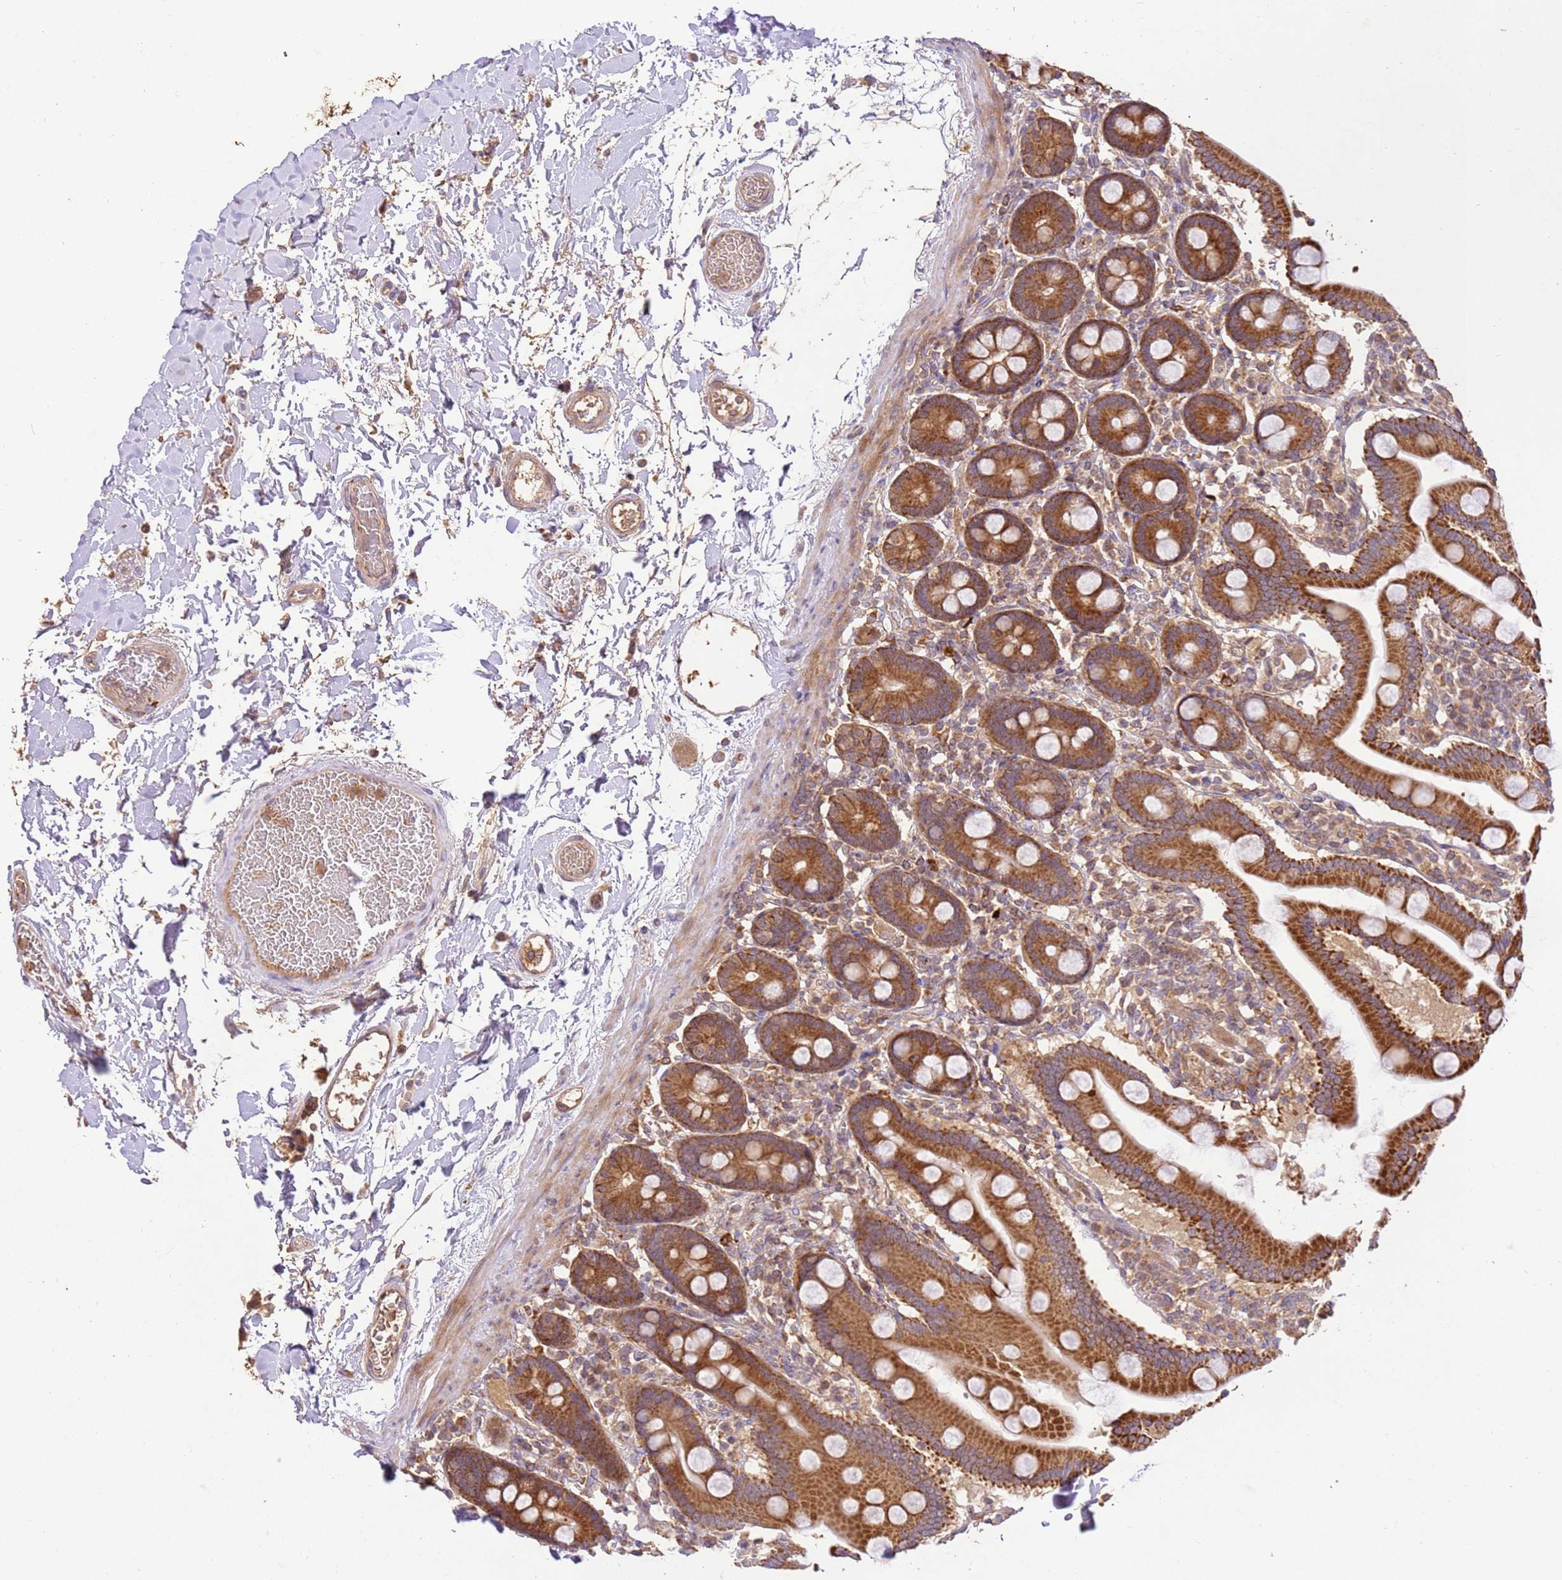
{"staining": {"intensity": "strong", "quantity": ">75%", "location": "cytoplasmic/membranous"}, "tissue": "duodenum", "cell_type": "Glandular cells", "image_type": "normal", "snomed": [{"axis": "morphology", "description": "Normal tissue, NOS"}, {"axis": "topography", "description": "Duodenum"}], "caption": "Immunohistochemical staining of unremarkable human duodenum shows high levels of strong cytoplasmic/membranous staining in approximately >75% of glandular cells. (DAB = brown stain, brightfield microscopy at high magnification).", "gene": "LRRC28", "patient": {"sex": "male", "age": 55}}